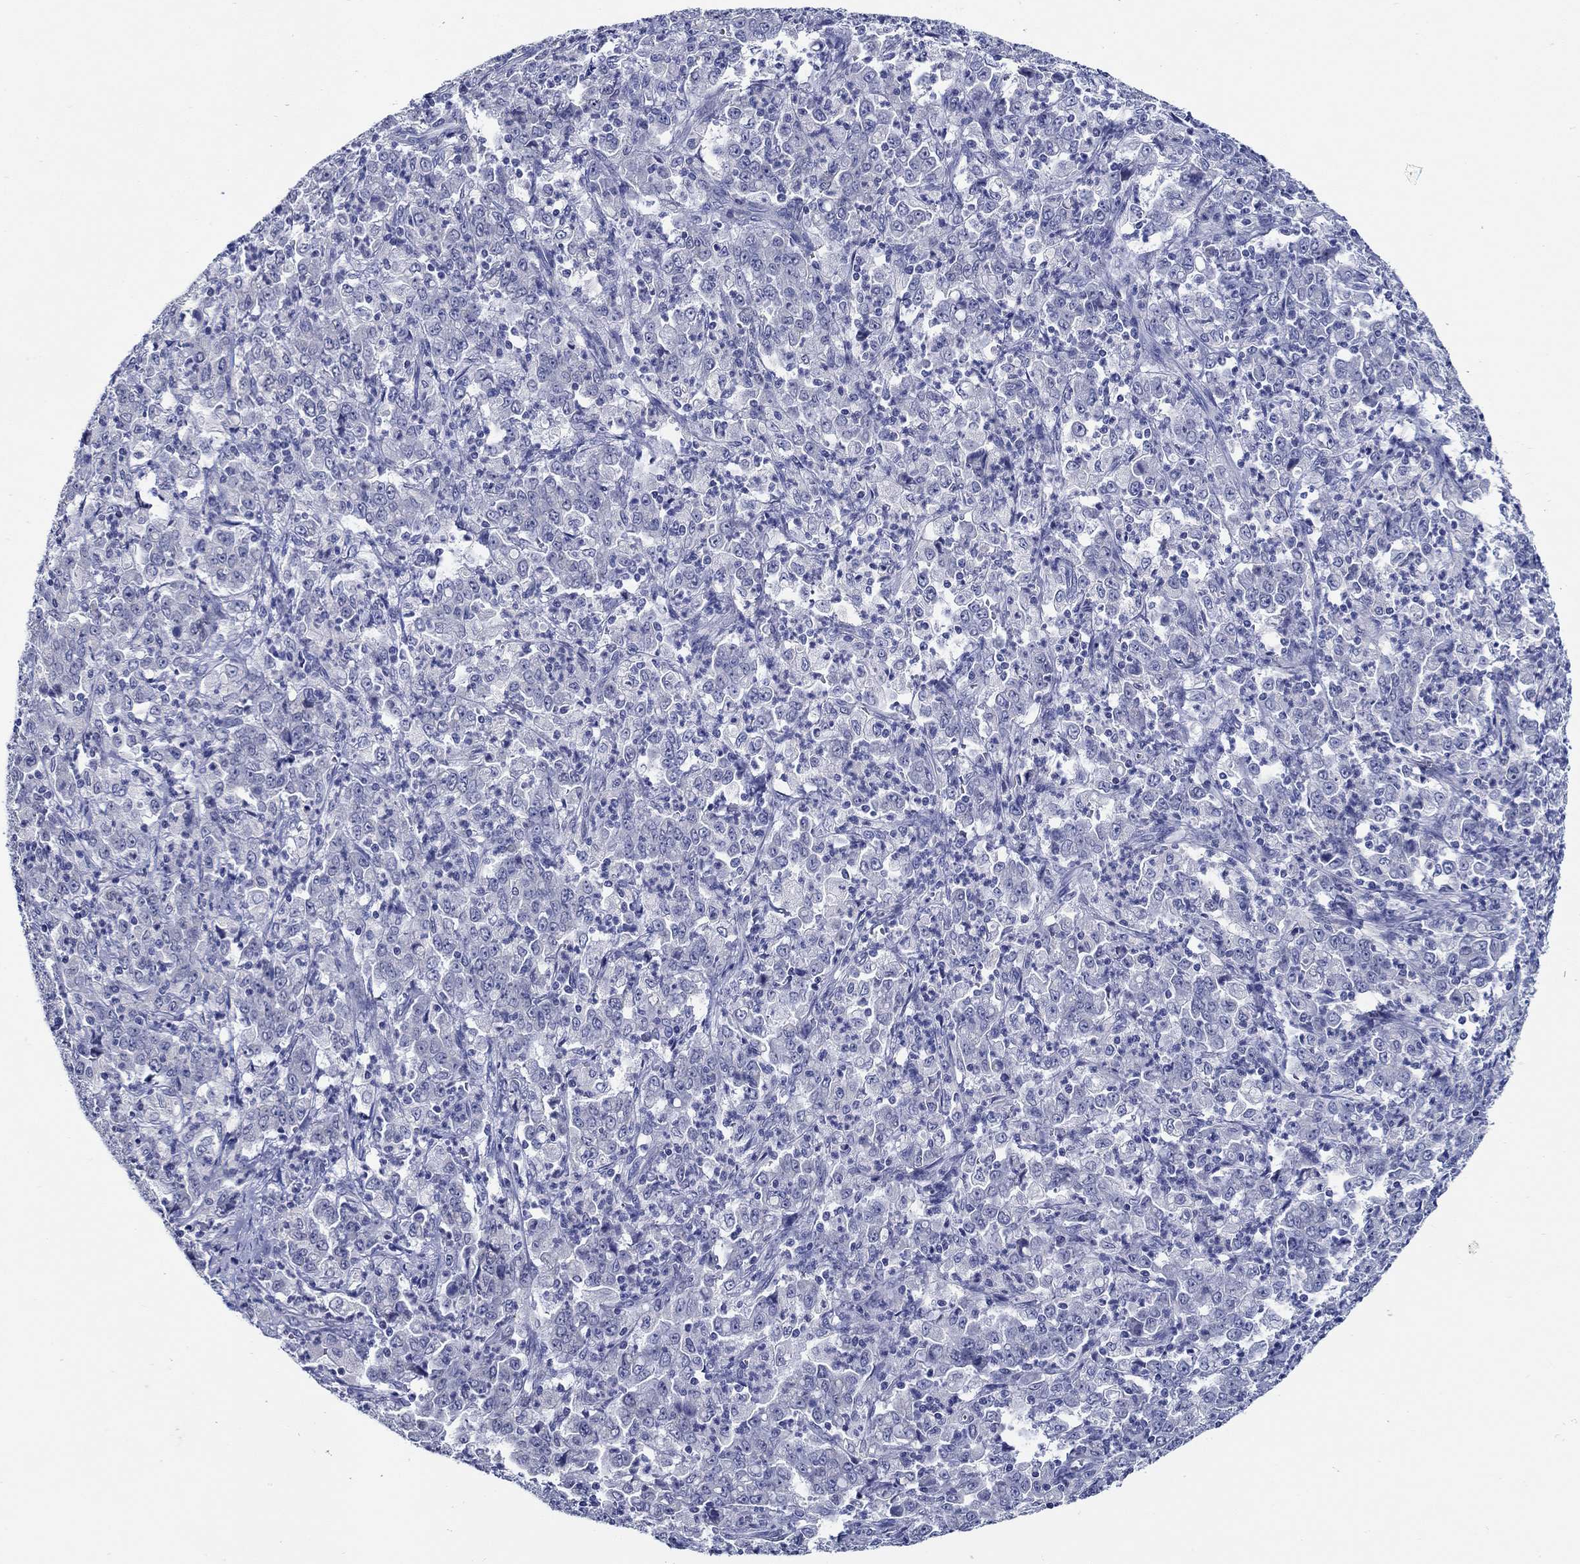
{"staining": {"intensity": "negative", "quantity": "none", "location": "none"}, "tissue": "stomach cancer", "cell_type": "Tumor cells", "image_type": "cancer", "snomed": [{"axis": "morphology", "description": "Adenocarcinoma, NOS"}, {"axis": "topography", "description": "Stomach, lower"}], "caption": "Immunohistochemistry (IHC) of human stomach adenocarcinoma reveals no expression in tumor cells. (Brightfield microscopy of DAB (3,3'-diaminobenzidine) immunohistochemistry (IHC) at high magnification).", "gene": "MC2R", "patient": {"sex": "female", "age": 71}}